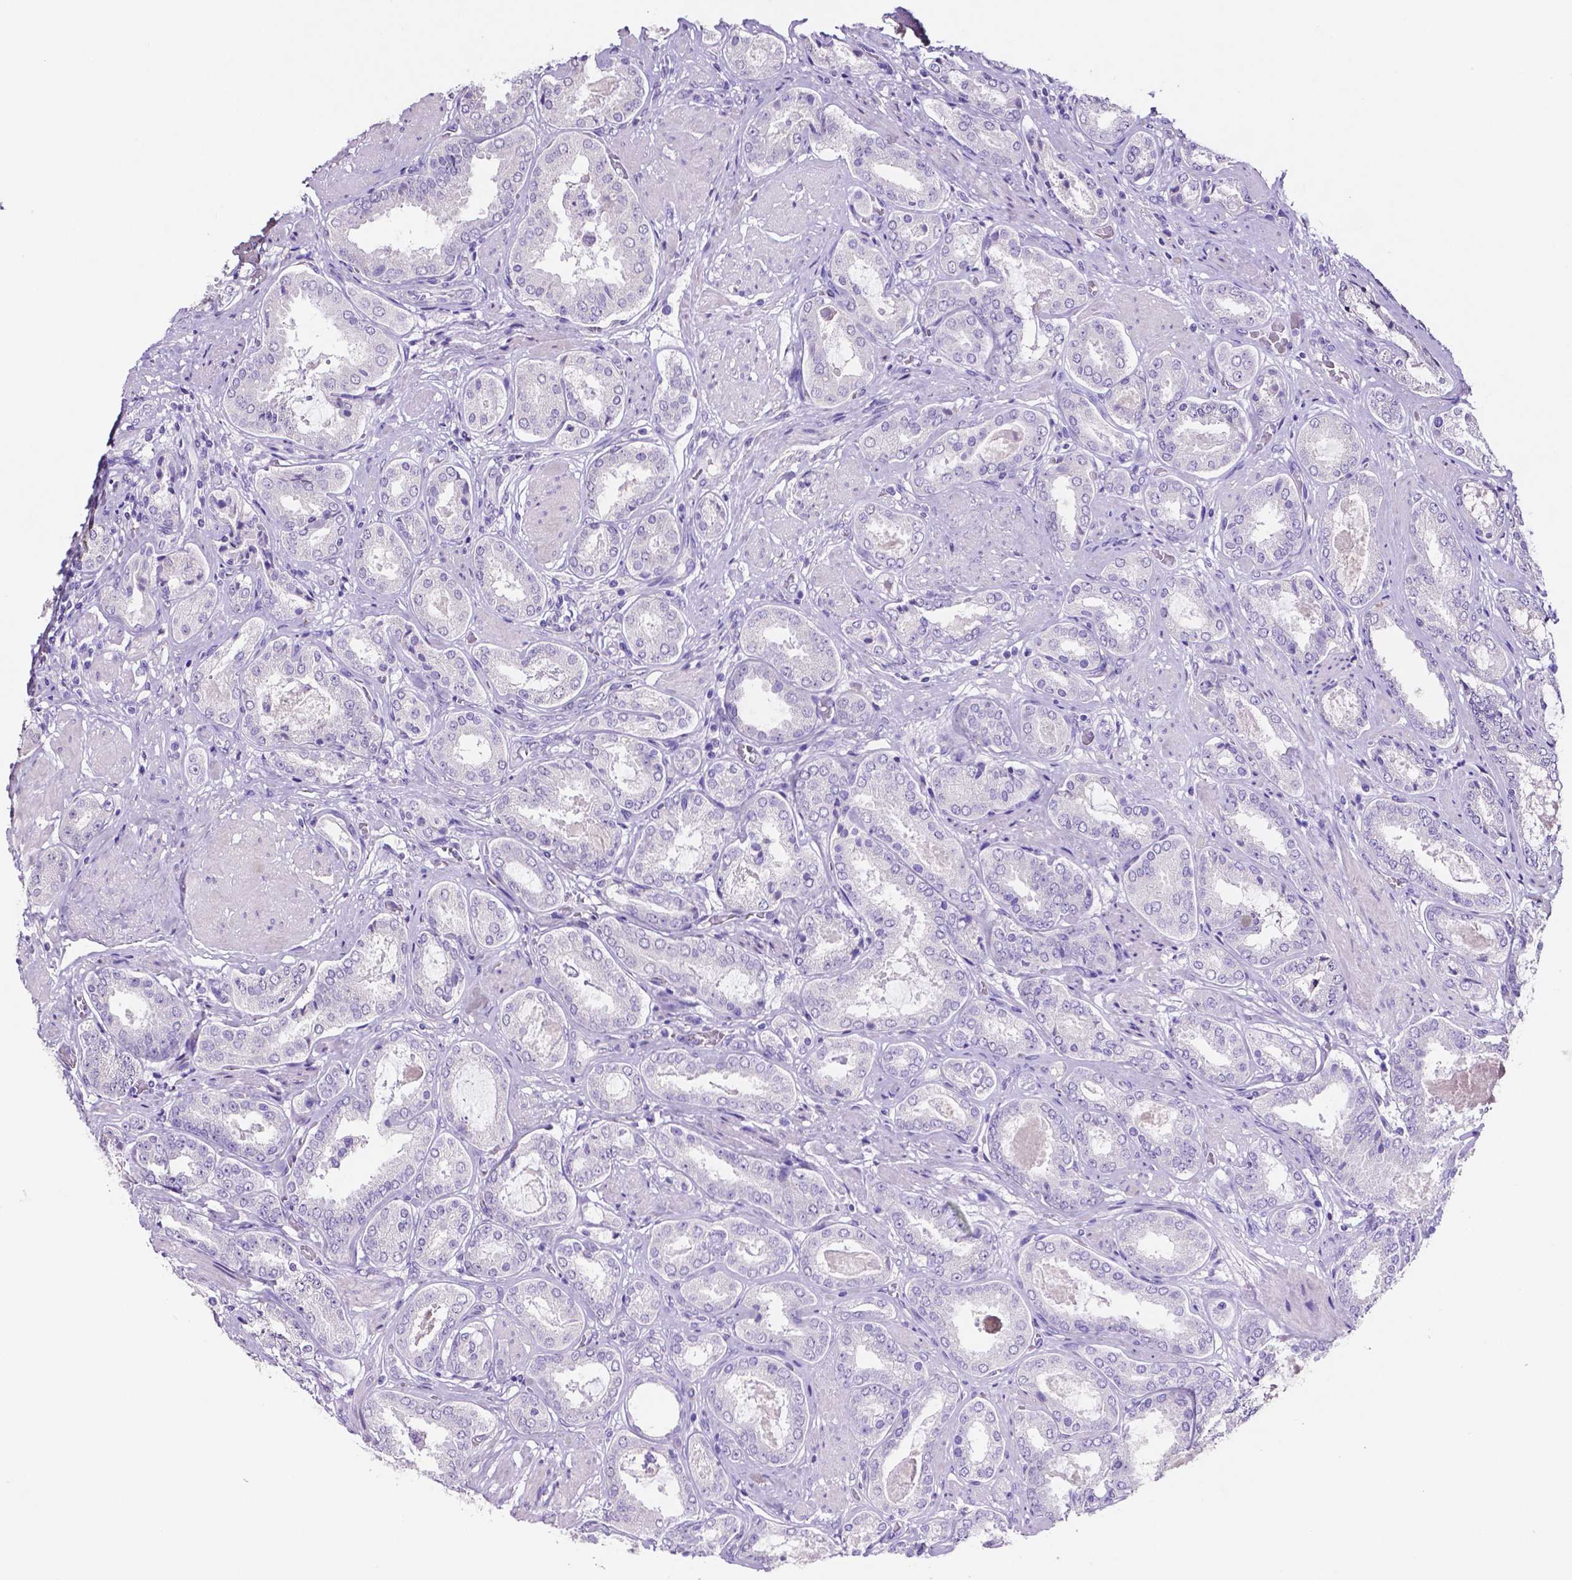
{"staining": {"intensity": "negative", "quantity": "none", "location": "none"}, "tissue": "prostate cancer", "cell_type": "Tumor cells", "image_type": "cancer", "snomed": [{"axis": "morphology", "description": "Adenocarcinoma, High grade"}, {"axis": "topography", "description": "Prostate"}], "caption": "Adenocarcinoma (high-grade) (prostate) stained for a protein using immunohistochemistry reveals no positivity tumor cells.", "gene": "SLC22A2", "patient": {"sex": "male", "age": 63}}